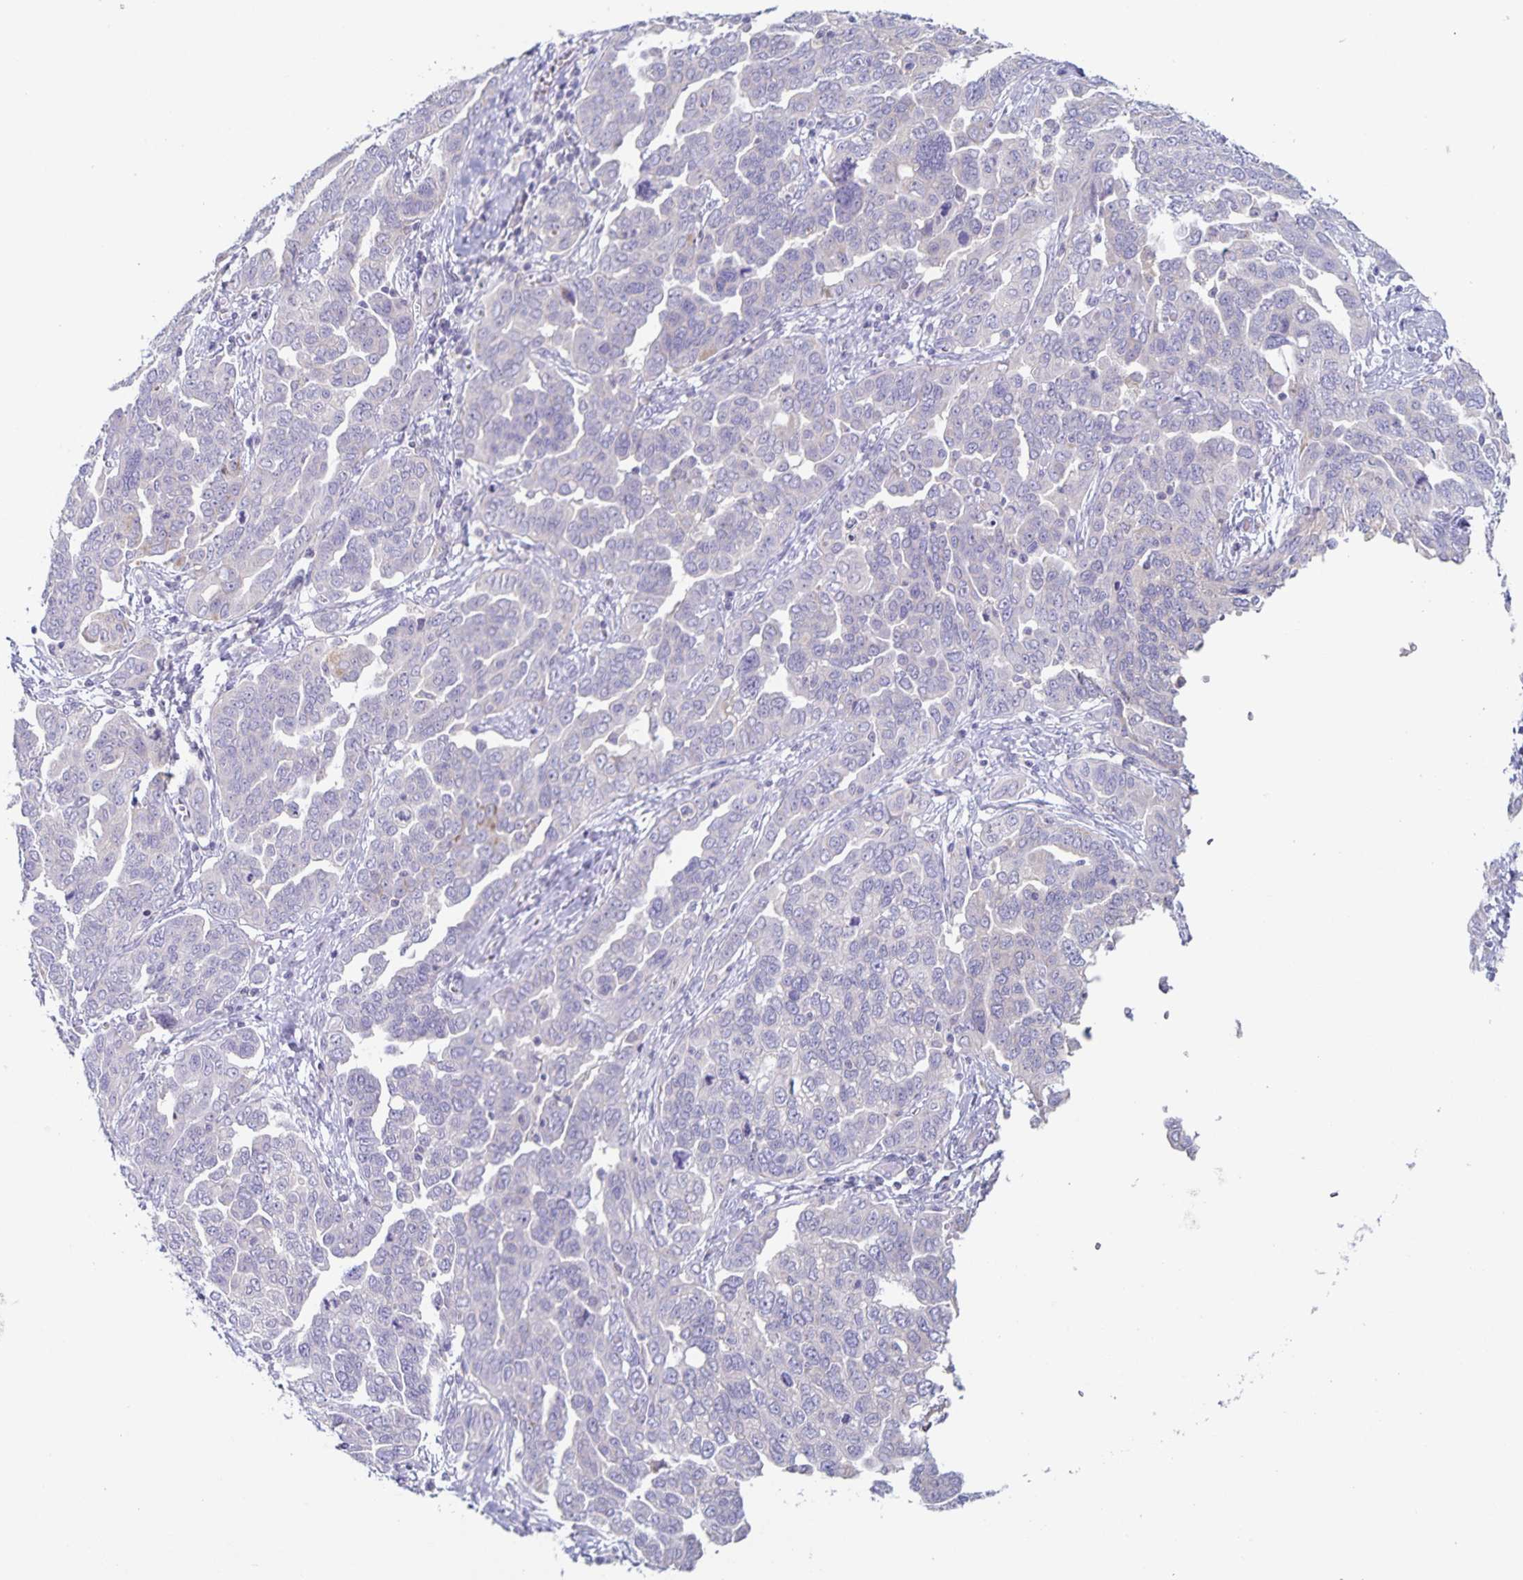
{"staining": {"intensity": "negative", "quantity": "none", "location": "none"}, "tissue": "ovarian cancer", "cell_type": "Tumor cells", "image_type": "cancer", "snomed": [{"axis": "morphology", "description": "Cystadenocarcinoma, serous, NOS"}, {"axis": "topography", "description": "Ovary"}], "caption": "Immunohistochemical staining of human ovarian cancer (serous cystadenocarcinoma) demonstrates no significant positivity in tumor cells. (Stains: DAB (3,3'-diaminobenzidine) IHC with hematoxylin counter stain, Microscopy: brightfield microscopy at high magnification).", "gene": "RPL36A", "patient": {"sex": "female", "age": 59}}